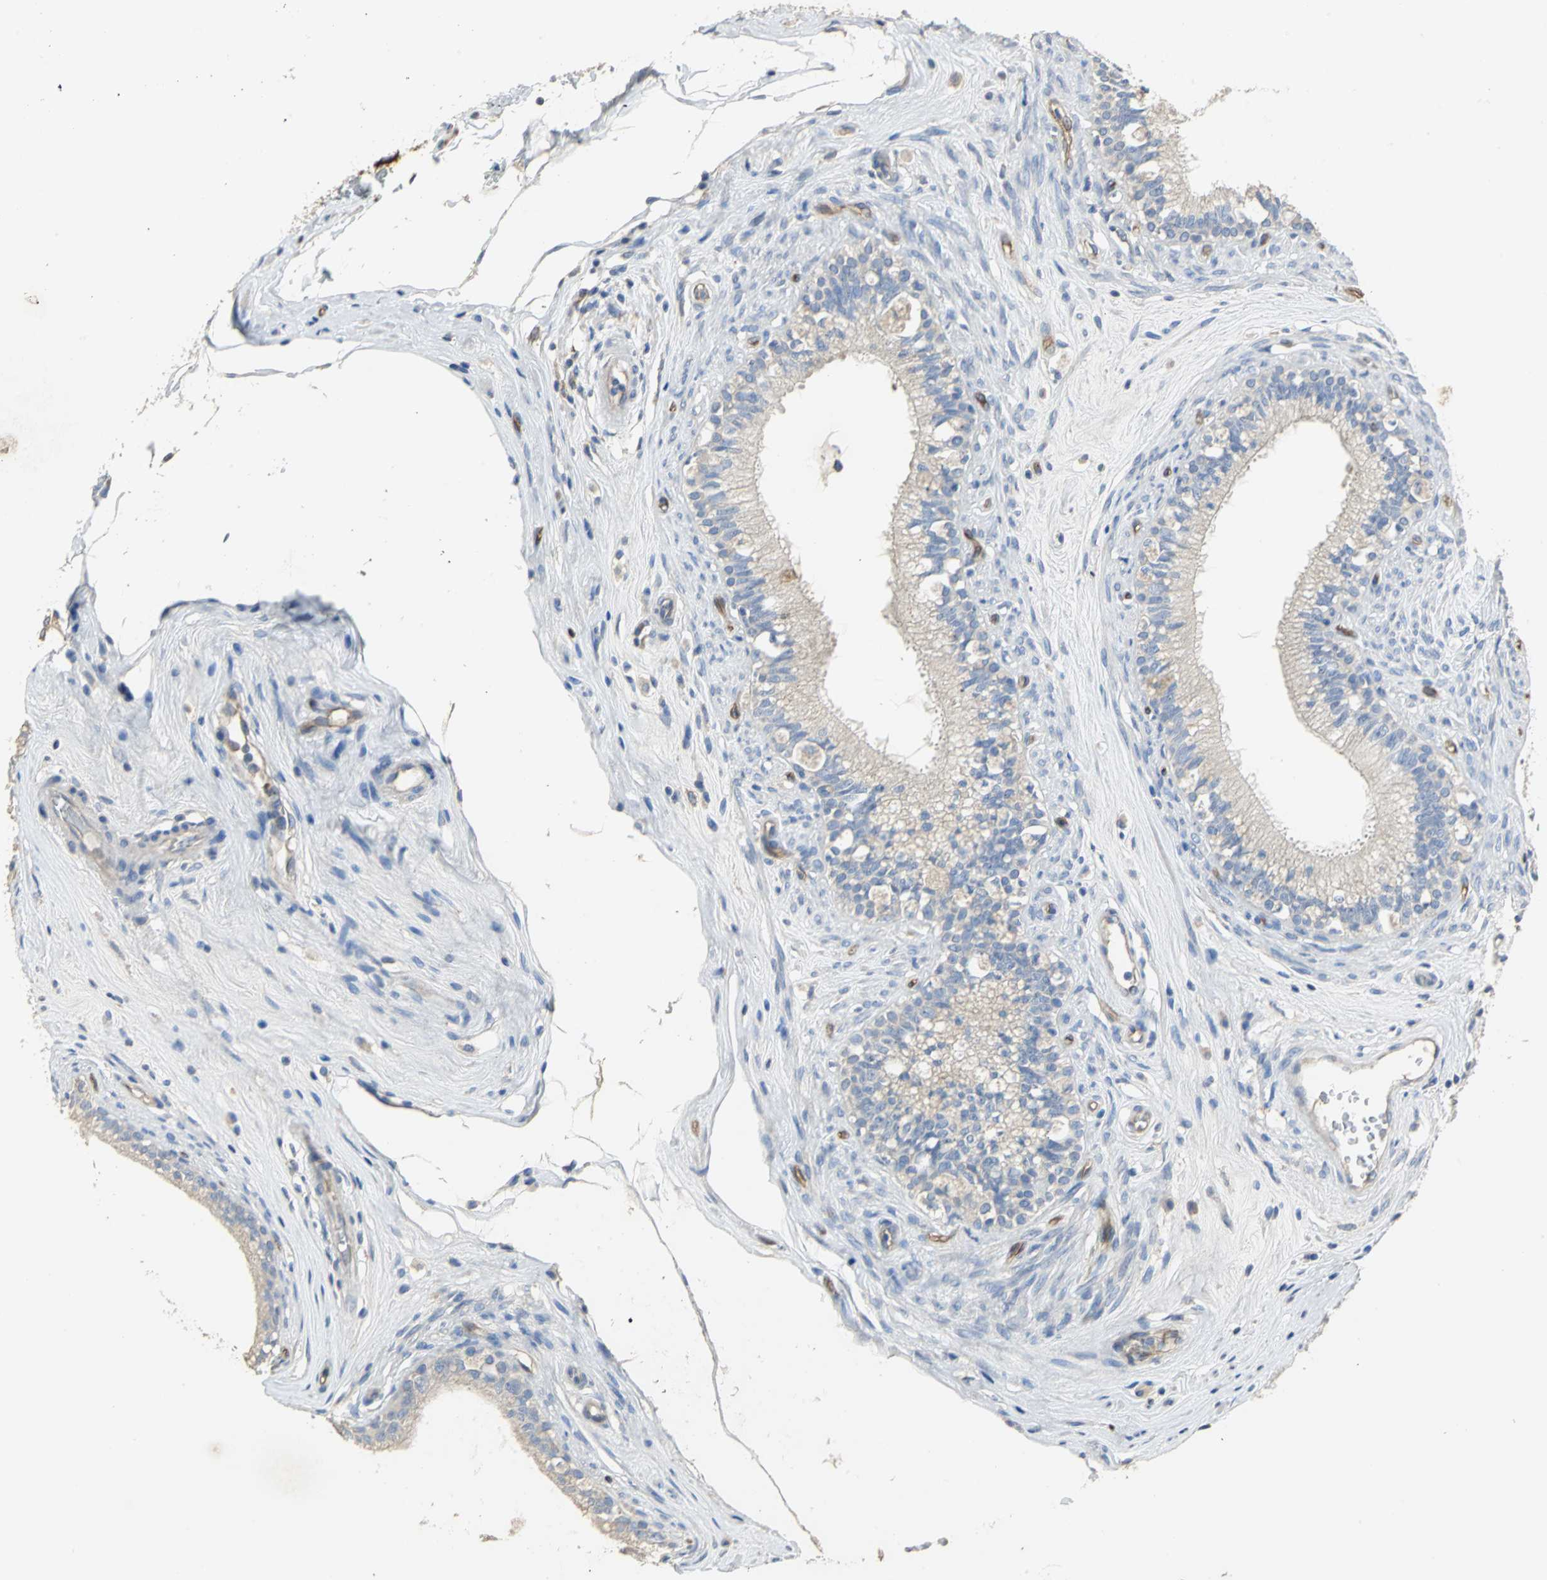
{"staining": {"intensity": "weak", "quantity": "25%-75%", "location": "cytoplasmic/membranous"}, "tissue": "epididymis", "cell_type": "Glandular cells", "image_type": "normal", "snomed": [{"axis": "morphology", "description": "Normal tissue, NOS"}, {"axis": "morphology", "description": "Inflammation, NOS"}, {"axis": "topography", "description": "Epididymis"}], "caption": "A histopathology image showing weak cytoplasmic/membranous staining in about 25%-75% of glandular cells in benign epididymis, as visualized by brown immunohistochemical staining.", "gene": "DLGAP5", "patient": {"sex": "male", "age": 84}}